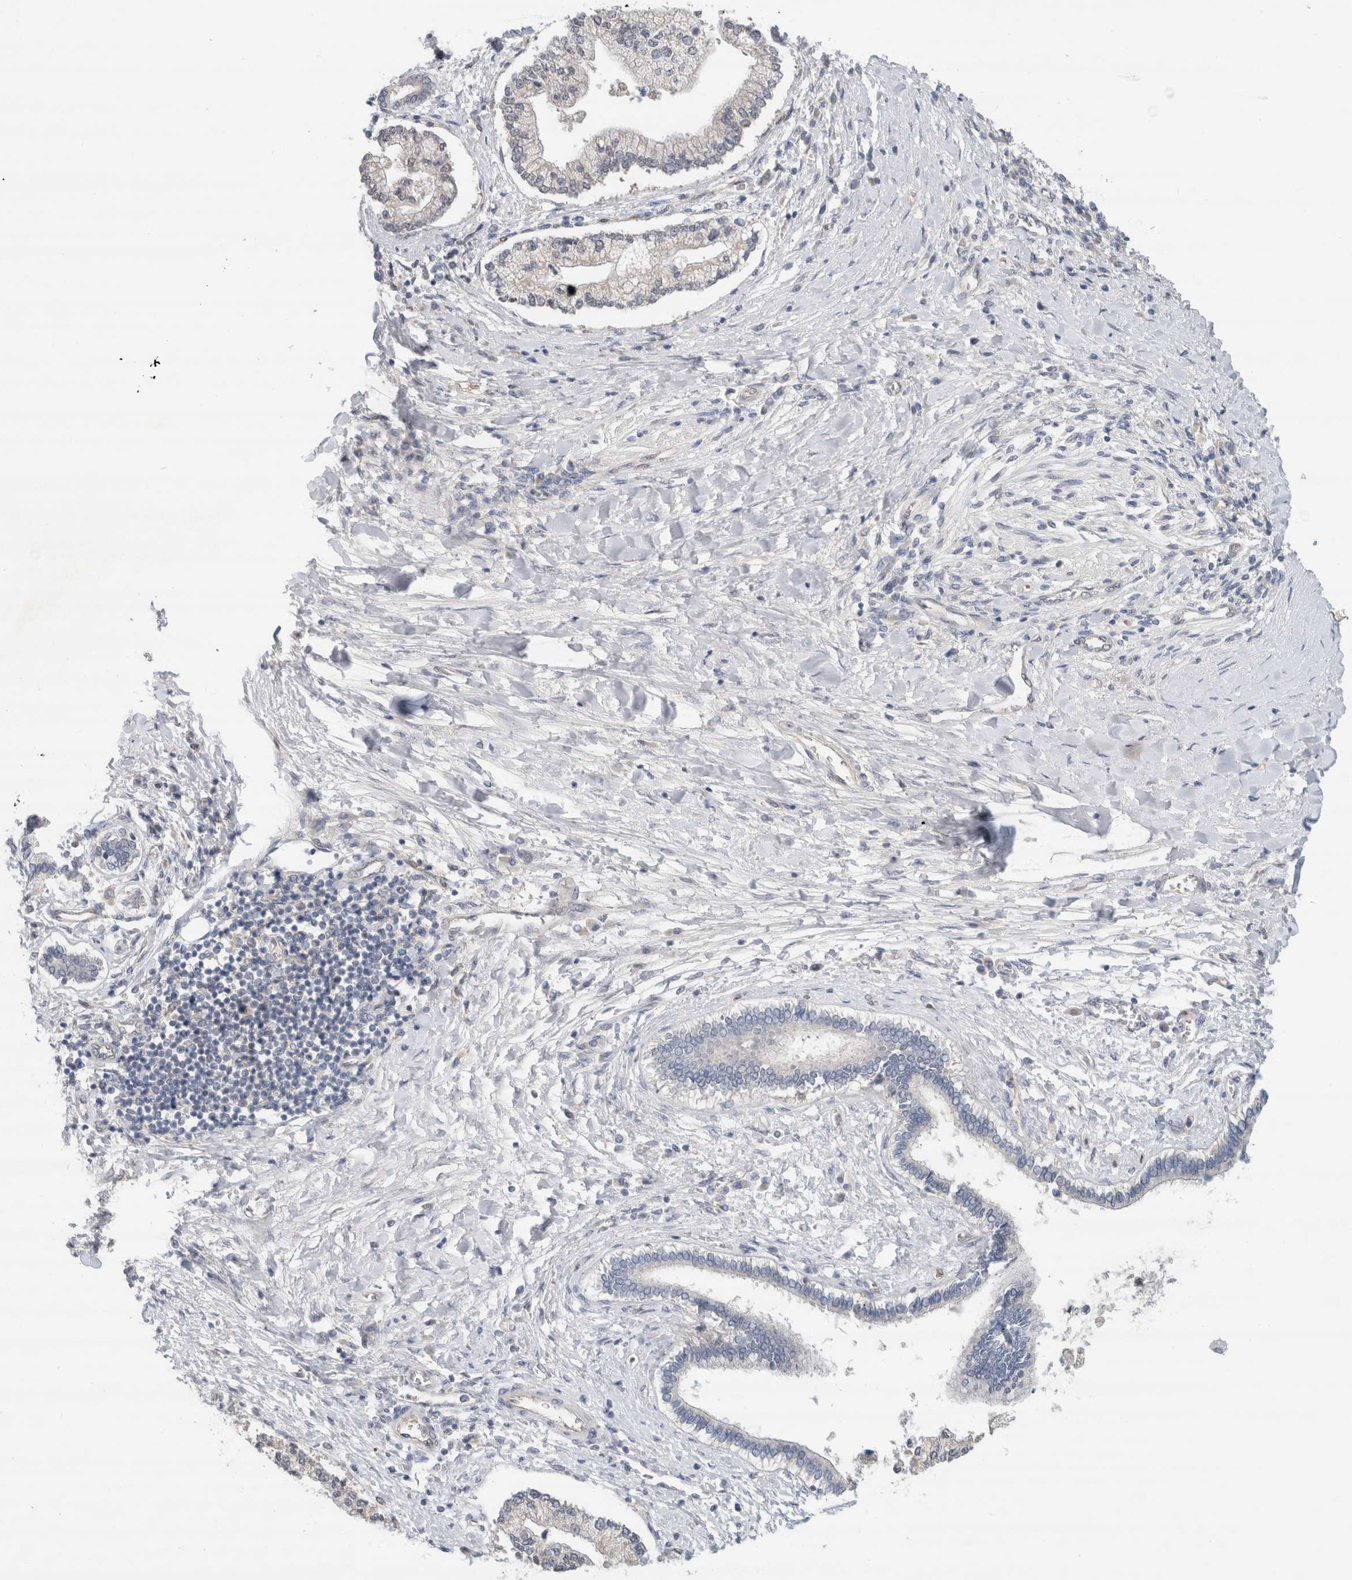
{"staining": {"intensity": "weak", "quantity": "<25%", "location": "cytoplasmic/membranous"}, "tissue": "liver cancer", "cell_type": "Tumor cells", "image_type": "cancer", "snomed": [{"axis": "morphology", "description": "Cholangiocarcinoma"}, {"axis": "topography", "description": "Liver"}], "caption": "Immunohistochemistry of human liver cancer (cholangiocarcinoma) shows no expression in tumor cells.", "gene": "EIF4G3", "patient": {"sex": "male", "age": 50}}